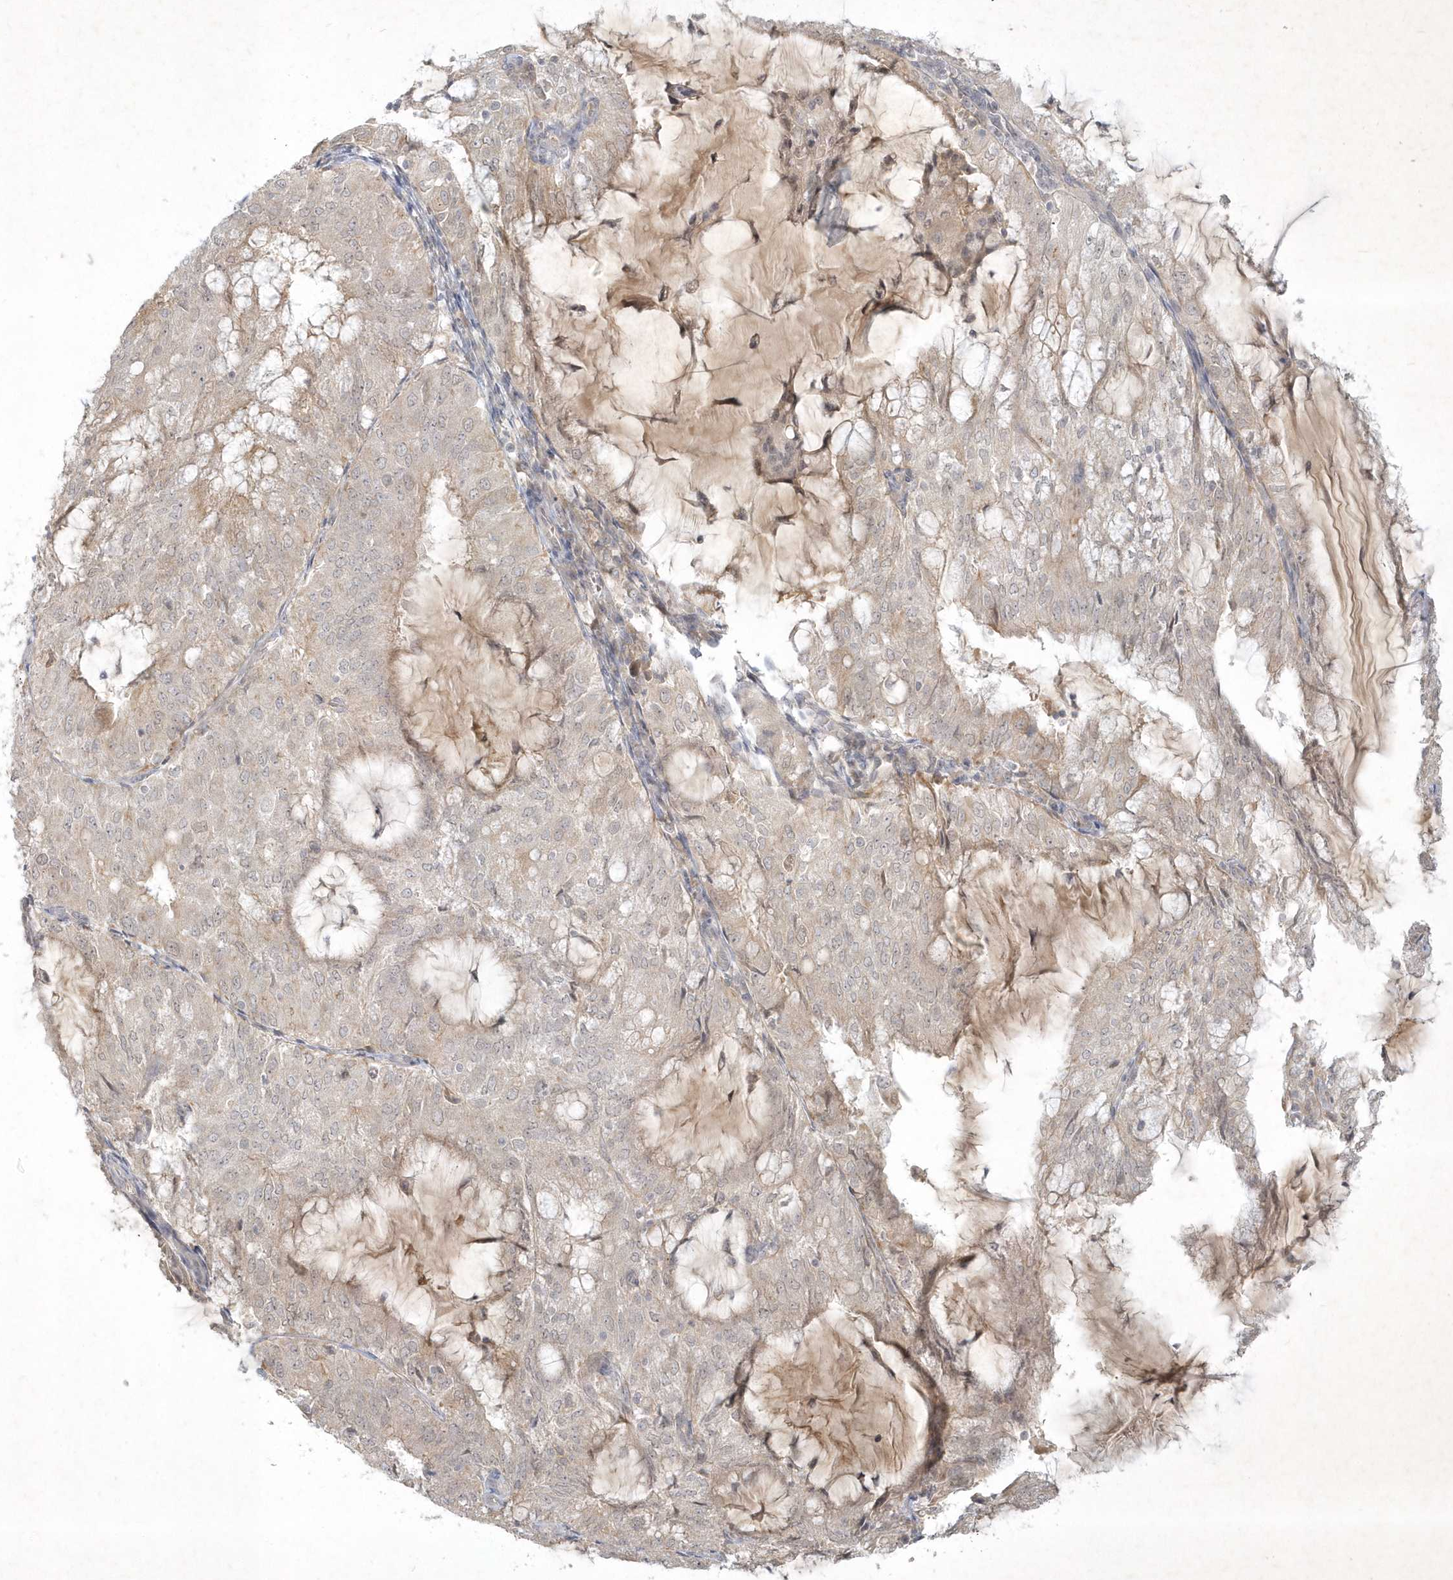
{"staining": {"intensity": "negative", "quantity": "none", "location": "none"}, "tissue": "endometrial cancer", "cell_type": "Tumor cells", "image_type": "cancer", "snomed": [{"axis": "morphology", "description": "Adenocarcinoma, NOS"}, {"axis": "topography", "description": "Endometrium"}], "caption": "Tumor cells are negative for brown protein staining in adenocarcinoma (endometrial).", "gene": "BOD1", "patient": {"sex": "female", "age": 81}}